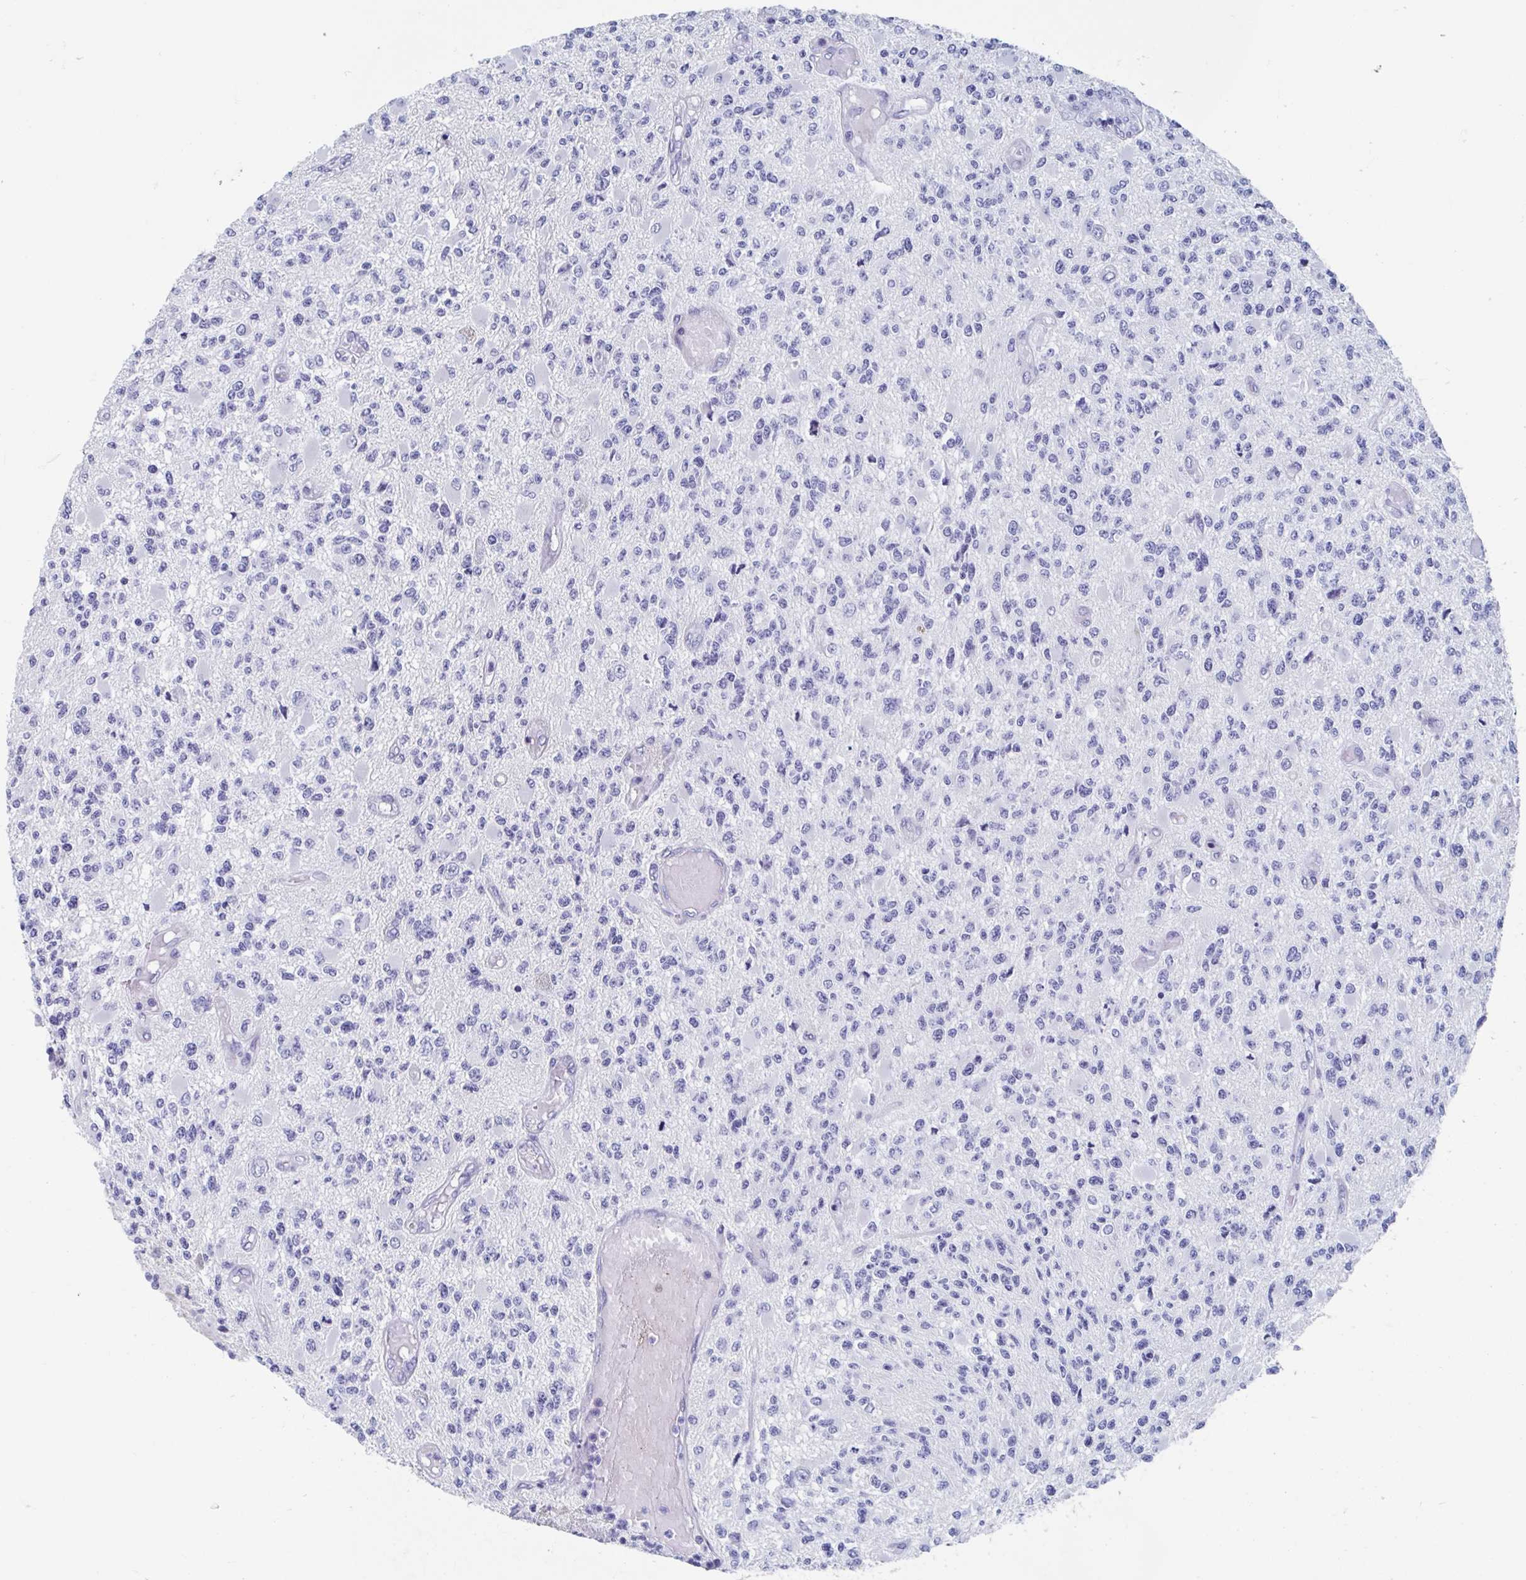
{"staining": {"intensity": "negative", "quantity": "none", "location": "none"}, "tissue": "glioma", "cell_type": "Tumor cells", "image_type": "cancer", "snomed": [{"axis": "morphology", "description": "Glioma, malignant, High grade"}, {"axis": "topography", "description": "Brain"}], "caption": "Glioma stained for a protein using immunohistochemistry (IHC) reveals no positivity tumor cells.", "gene": "SHCBP1L", "patient": {"sex": "female", "age": 63}}